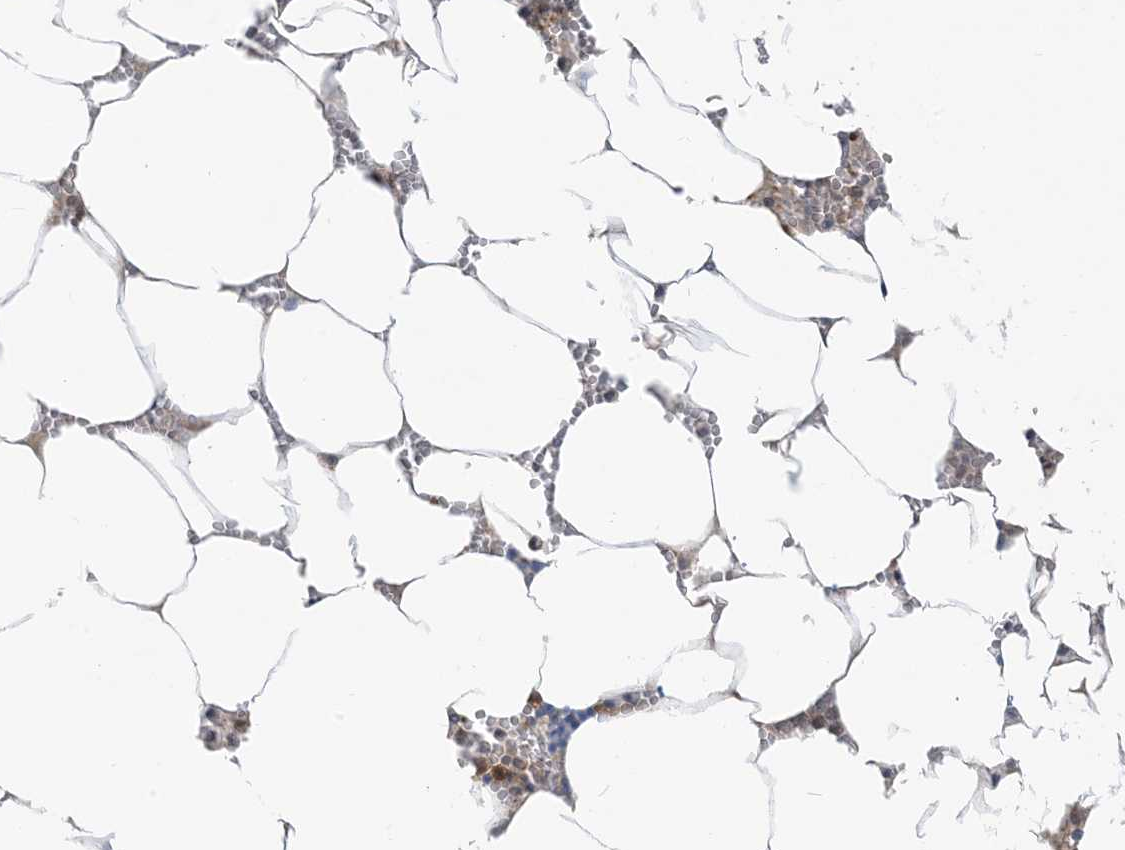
{"staining": {"intensity": "moderate", "quantity": "<25%", "location": "cytoplasmic/membranous"}, "tissue": "bone marrow", "cell_type": "Hematopoietic cells", "image_type": "normal", "snomed": [{"axis": "morphology", "description": "Normal tissue, NOS"}, {"axis": "topography", "description": "Bone marrow"}], "caption": "Bone marrow stained with a brown dye reveals moderate cytoplasmic/membranous positive expression in about <25% of hematopoietic cells.", "gene": "PRRT3", "patient": {"sex": "male", "age": 70}}